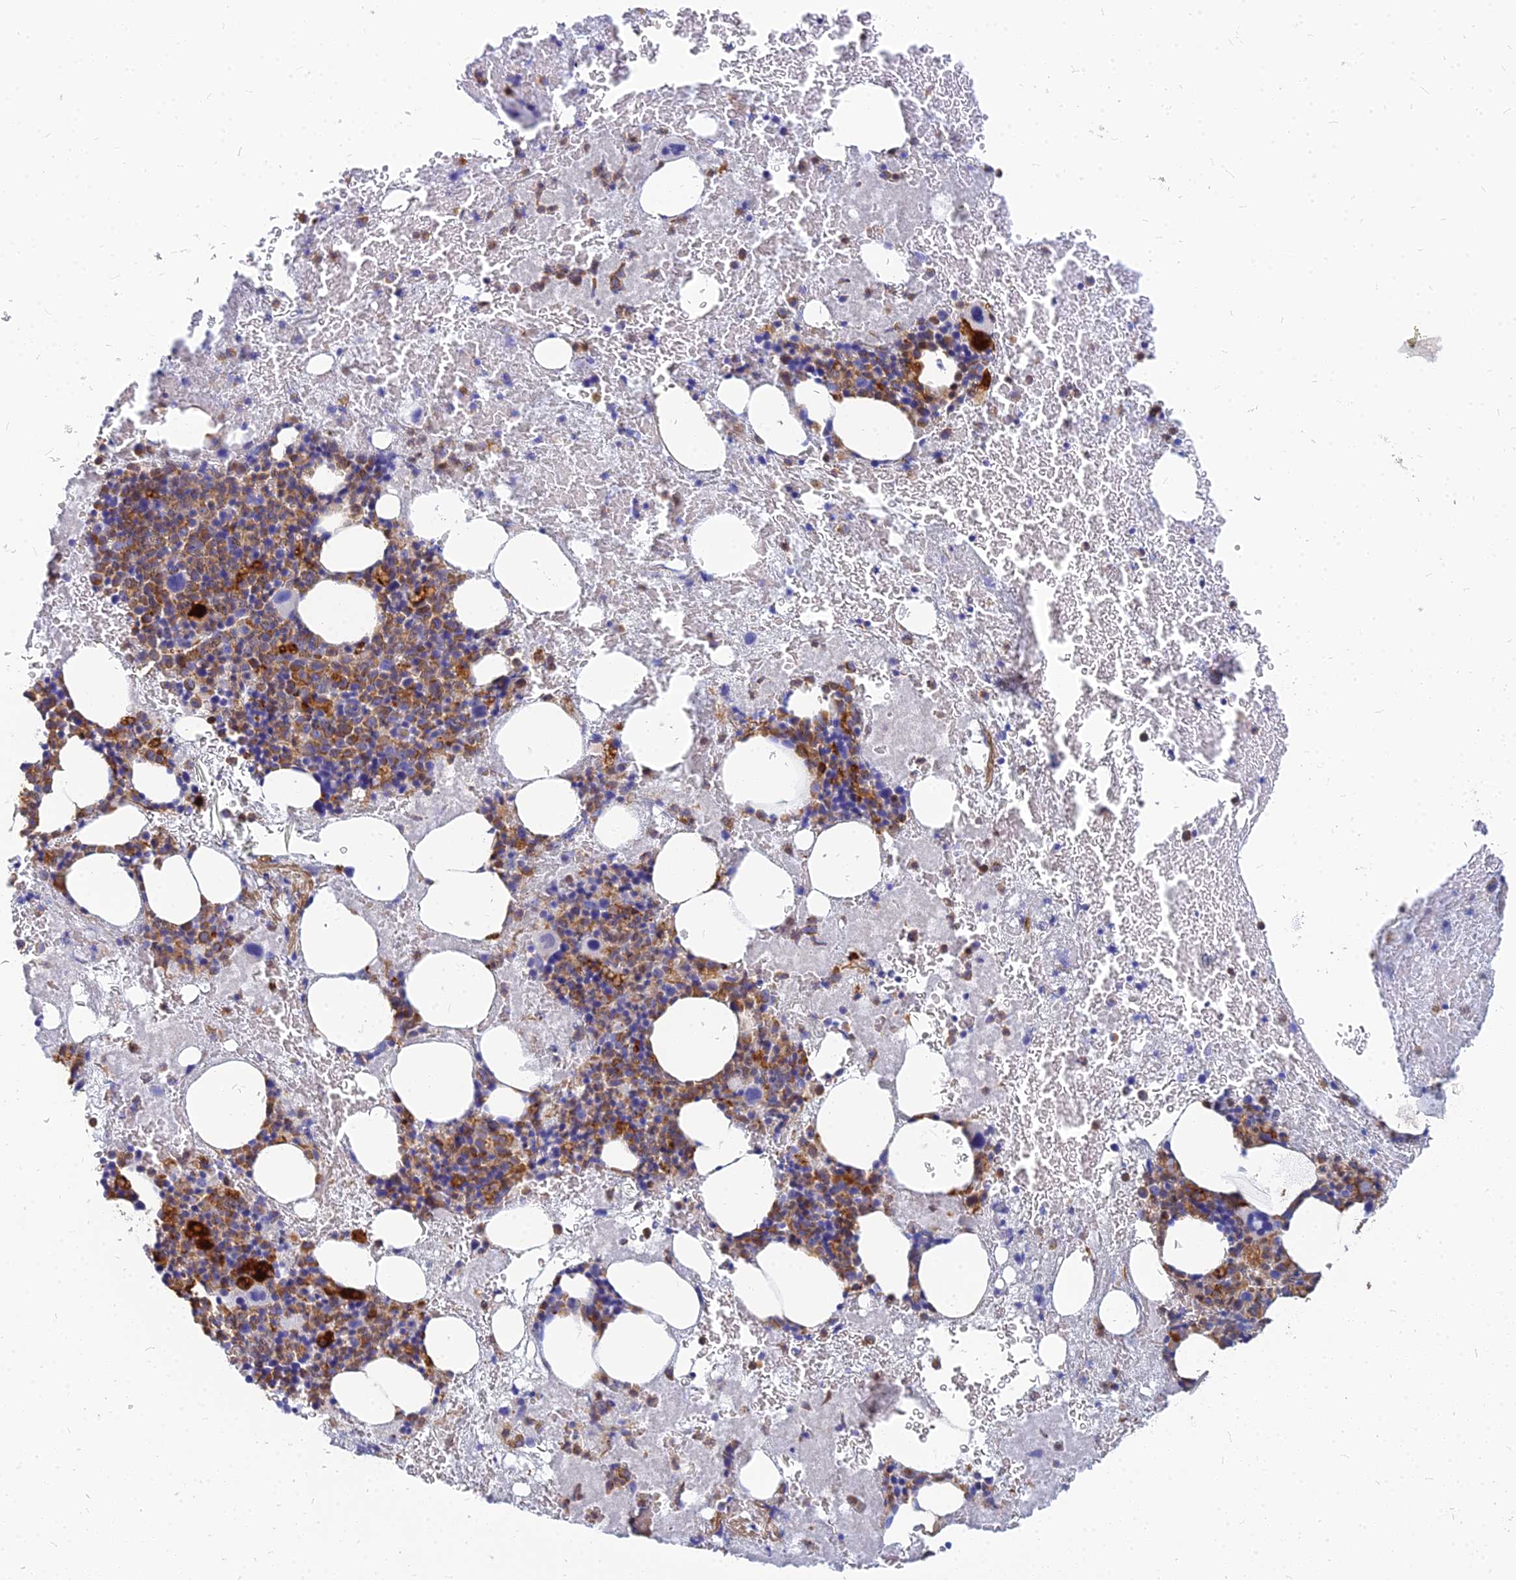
{"staining": {"intensity": "moderate", "quantity": ">75%", "location": "cytoplasmic/membranous"}, "tissue": "bone marrow", "cell_type": "Hematopoietic cells", "image_type": "normal", "snomed": [{"axis": "morphology", "description": "Normal tissue, NOS"}, {"axis": "topography", "description": "Bone marrow"}], "caption": "Moderate cytoplasmic/membranous expression is seen in about >75% of hematopoietic cells in unremarkable bone marrow.", "gene": "VAT1", "patient": {"sex": "male", "age": 53}}